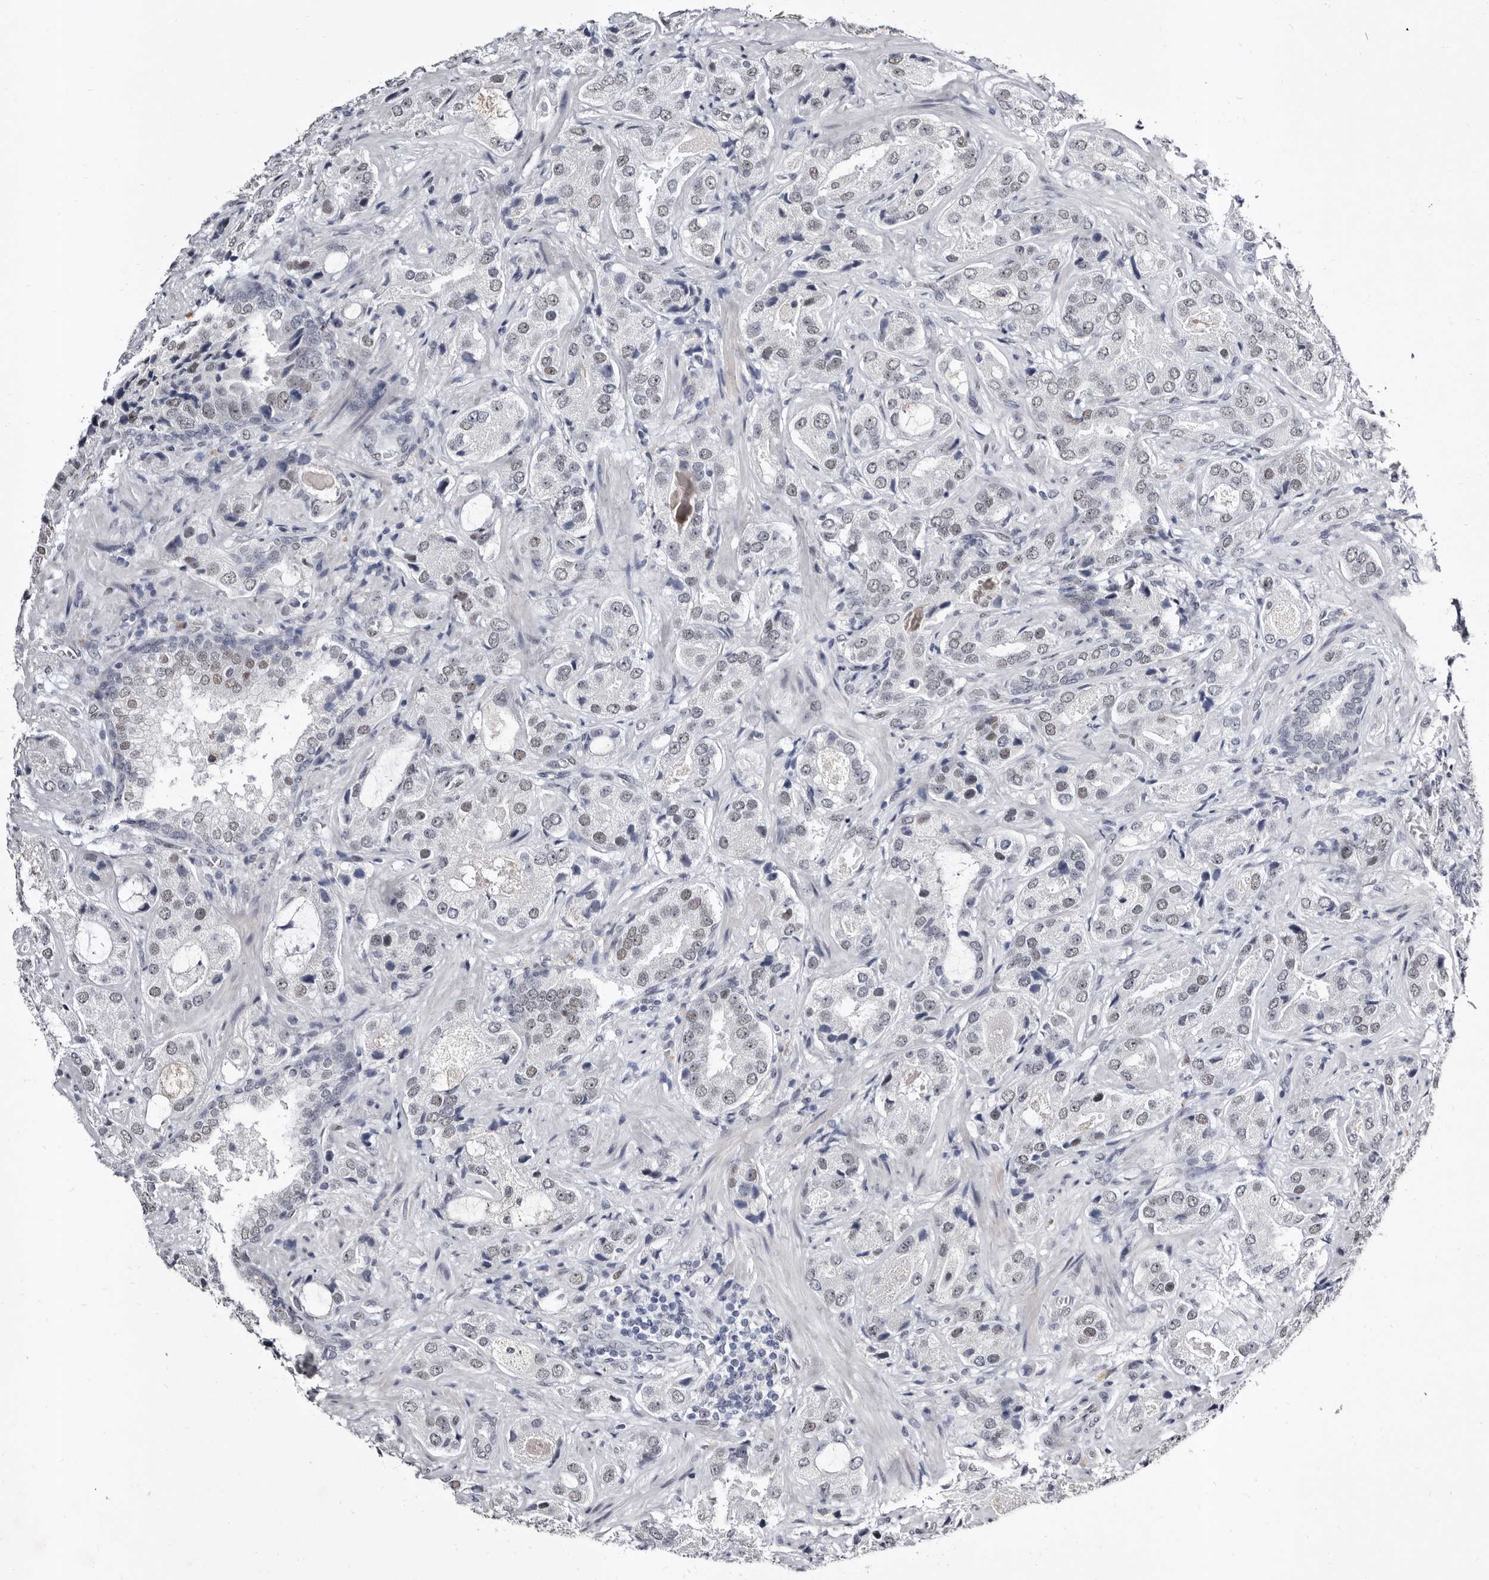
{"staining": {"intensity": "weak", "quantity": "<25%", "location": "nuclear"}, "tissue": "prostate cancer", "cell_type": "Tumor cells", "image_type": "cancer", "snomed": [{"axis": "morphology", "description": "Normal tissue, NOS"}, {"axis": "morphology", "description": "Adenocarcinoma, High grade"}, {"axis": "topography", "description": "Prostate"}, {"axis": "topography", "description": "Peripheral nerve tissue"}], "caption": "Immunohistochemistry (IHC) histopathology image of human prostate cancer stained for a protein (brown), which displays no staining in tumor cells.", "gene": "ZNF326", "patient": {"sex": "male", "age": 59}}